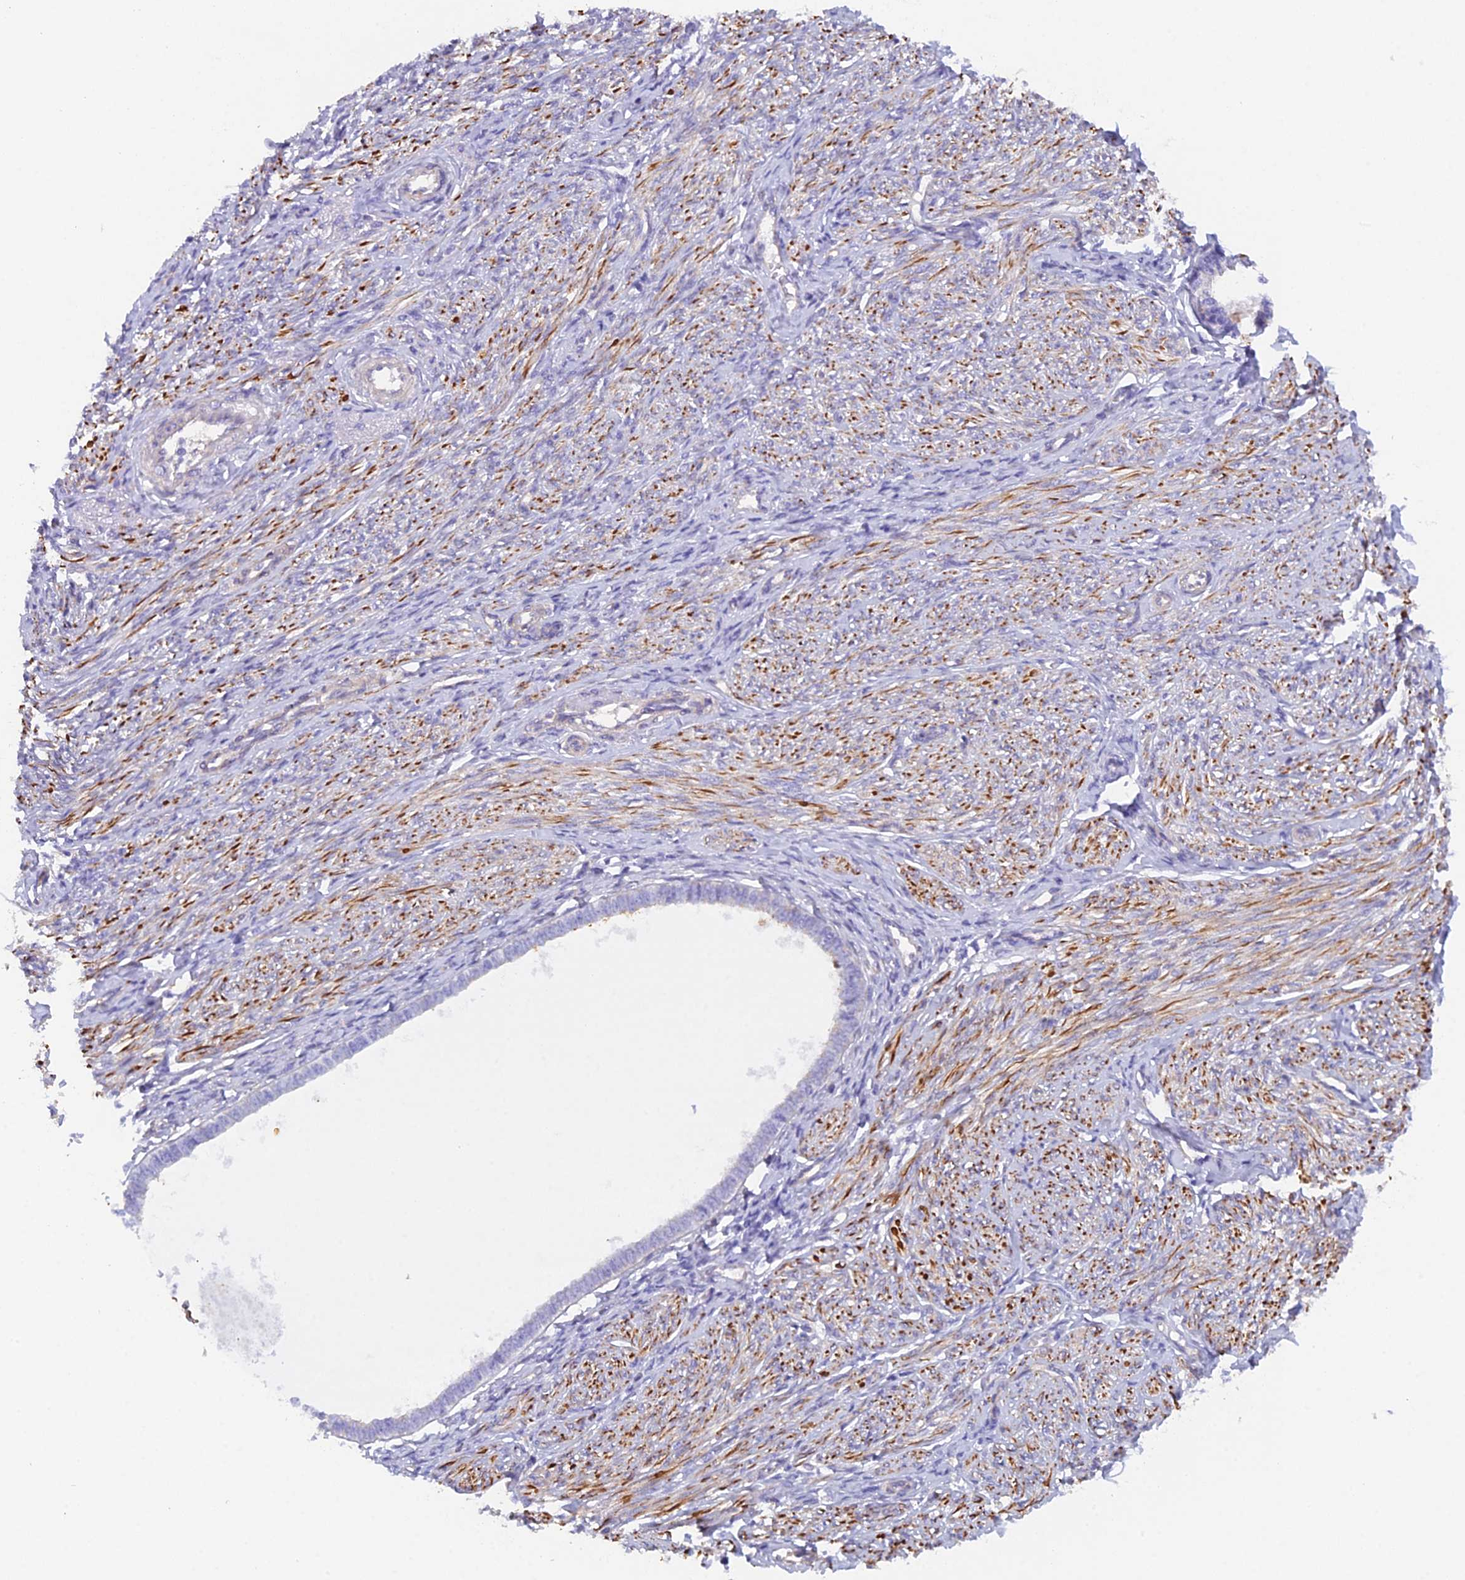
{"staining": {"intensity": "negative", "quantity": "none", "location": "none"}, "tissue": "endometrium", "cell_type": "Cells in endometrial stroma", "image_type": "normal", "snomed": [{"axis": "morphology", "description": "Normal tissue, NOS"}, {"axis": "topography", "description": "Endometrium"}], "caption": "The image displays no significant expression in cells in endometrial stroma of endometrium.", "gene": "FZR1", "patient": {"sex": "female", "age": 72}}